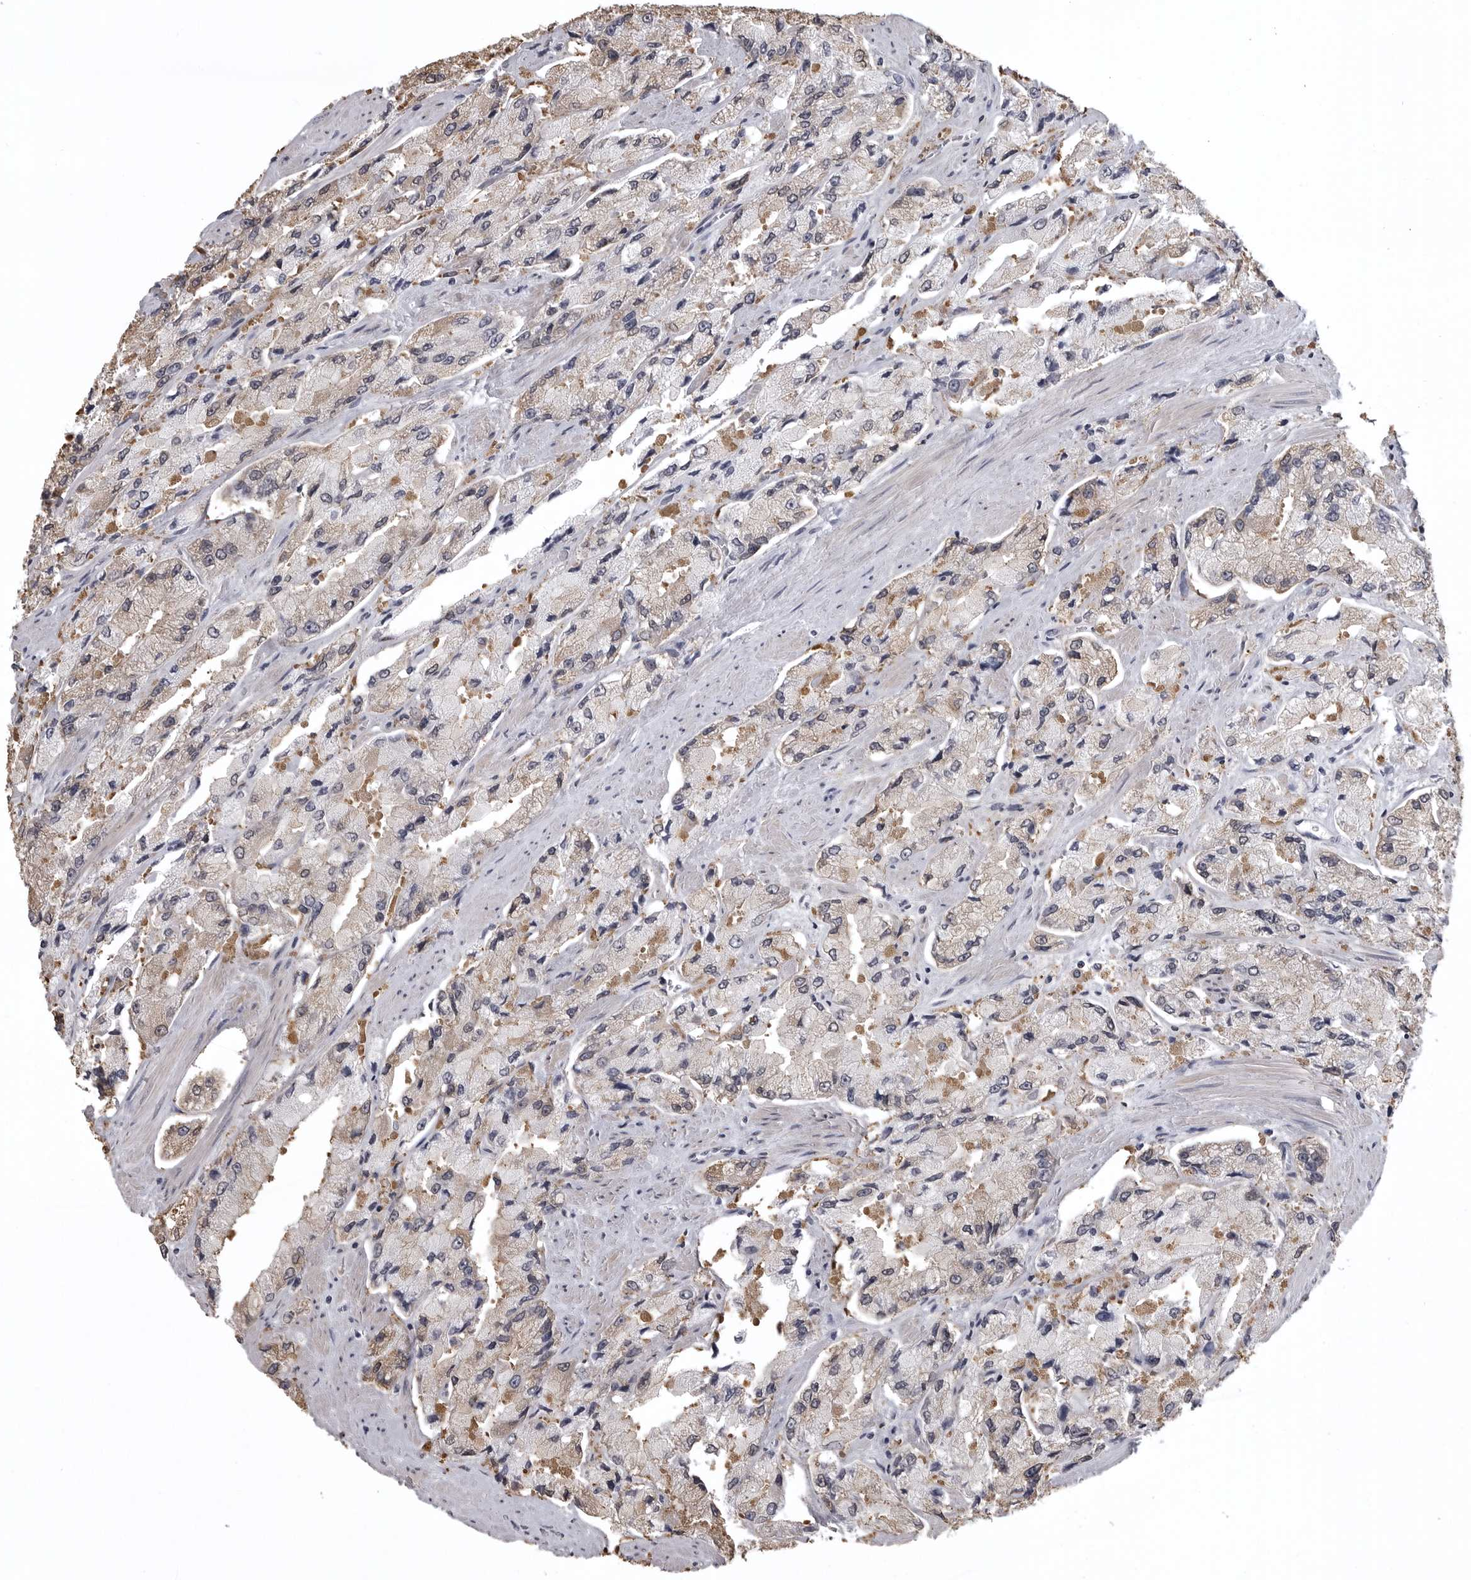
{"staining": {"intensity": "weak", "quantity": "25%-75%", "location": "cytoplasmic/membranous"}, "tissue": "prostate cancer", "cell_type": "Tumor cells", "image_type": "cancer", "snomed": [{"axis": "morphology", "description": "Adenocarcinoma, High grade"}, {"axis": "topography", "description": "Prostate"}], "caption": "Prostate cancer (high-grade adenocarcinoma) tissue exhibits weak cytoplasmic/membranous expression in about 25%-75% of tumor cells", "gene": "SNX16", "patient": {"sex": "male", "age": 58}}